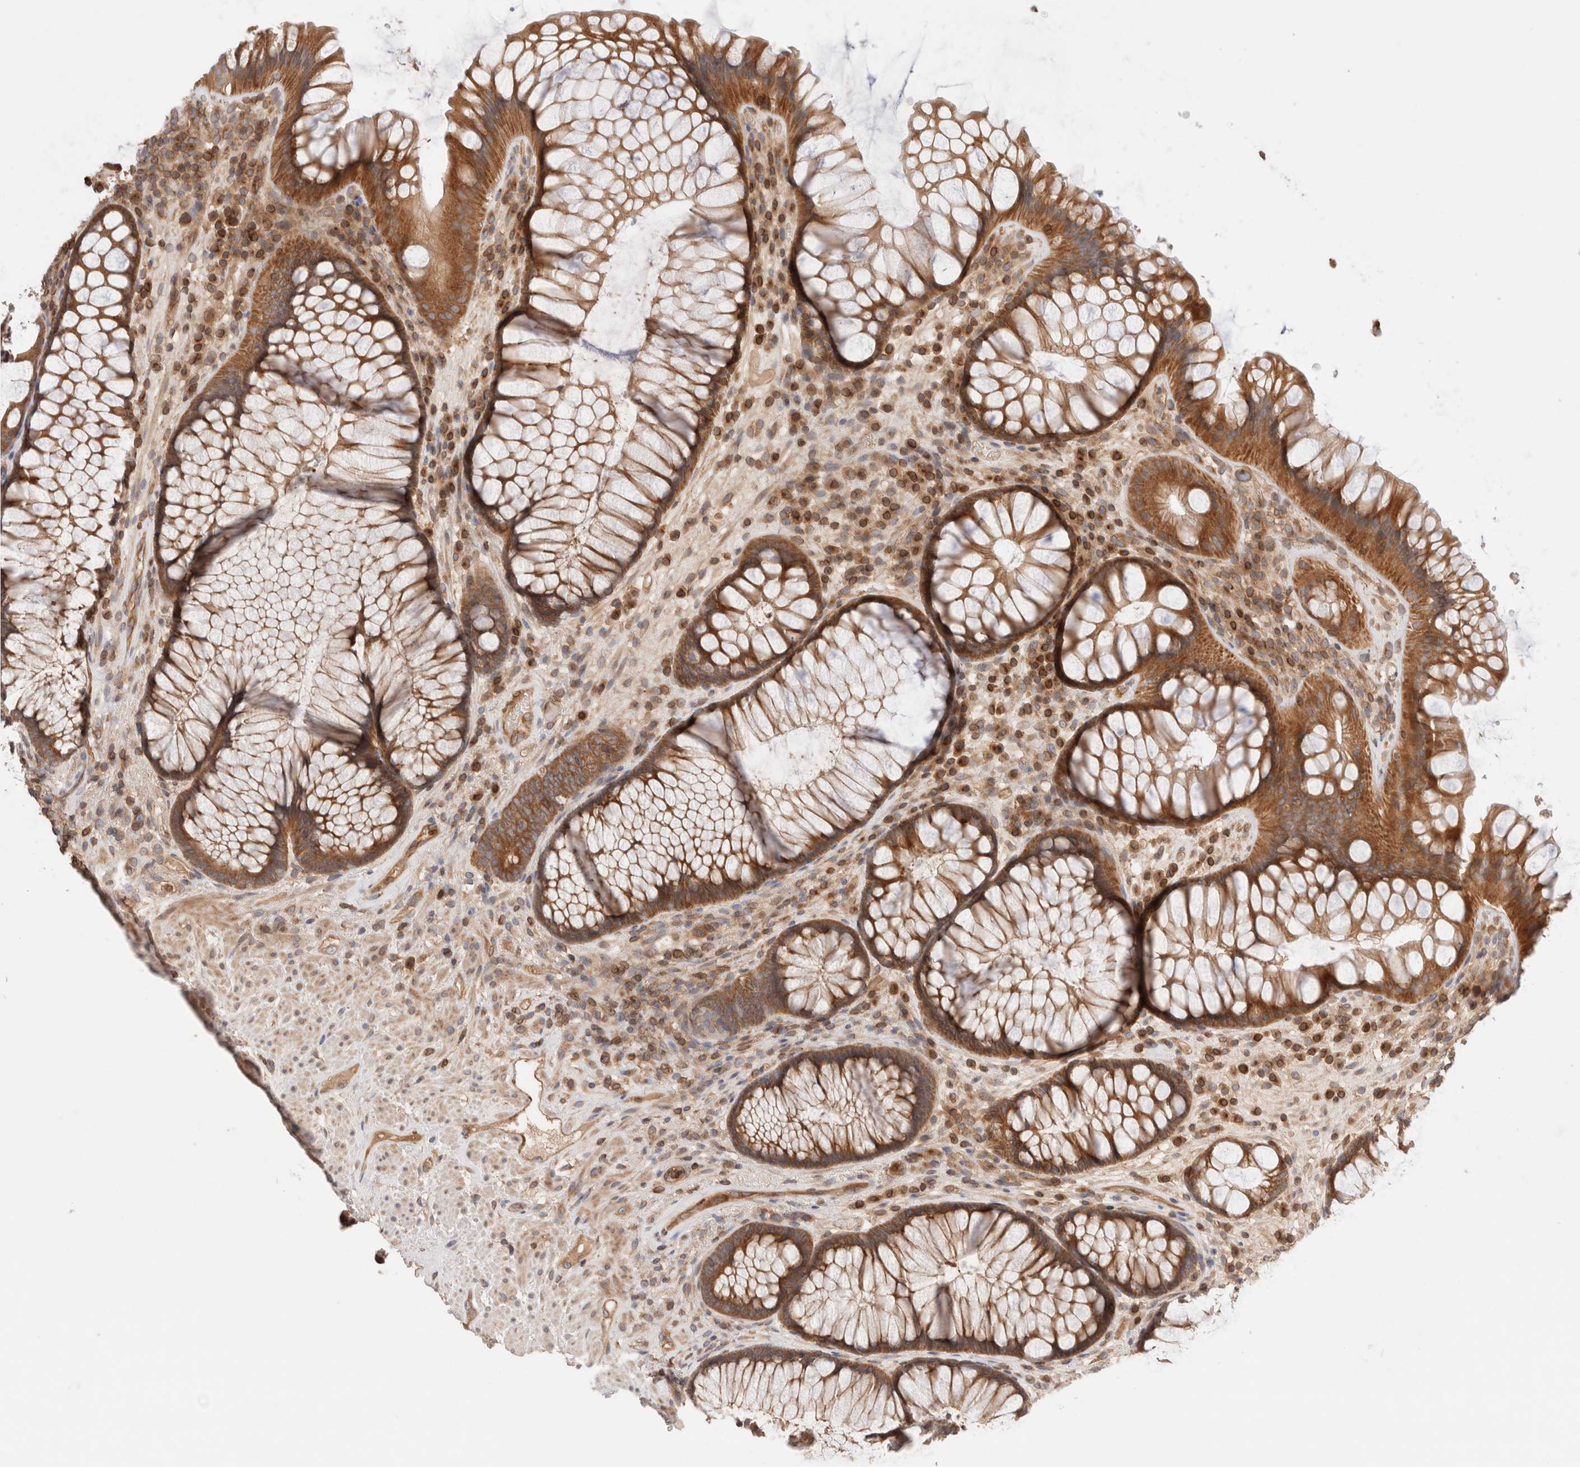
{"staining": {"intensity": "moderate", "quantity": ">75%", "location": "cytoplasmic/membranous"}, "tissue": "rectum", "cell_type": "Glandular cells", "image_type": "normal", "snomed": [{"axis": "morphology", "description": "Normal tissue, NOS"}, {"axis": "topography", "description": "Rectum"}], "caption": "Human rectum stained with a protein marker exhibits moderate staining in glandular cells.", "gene": "SIKE1", "patient": {"sex": "male", "age": 51}}